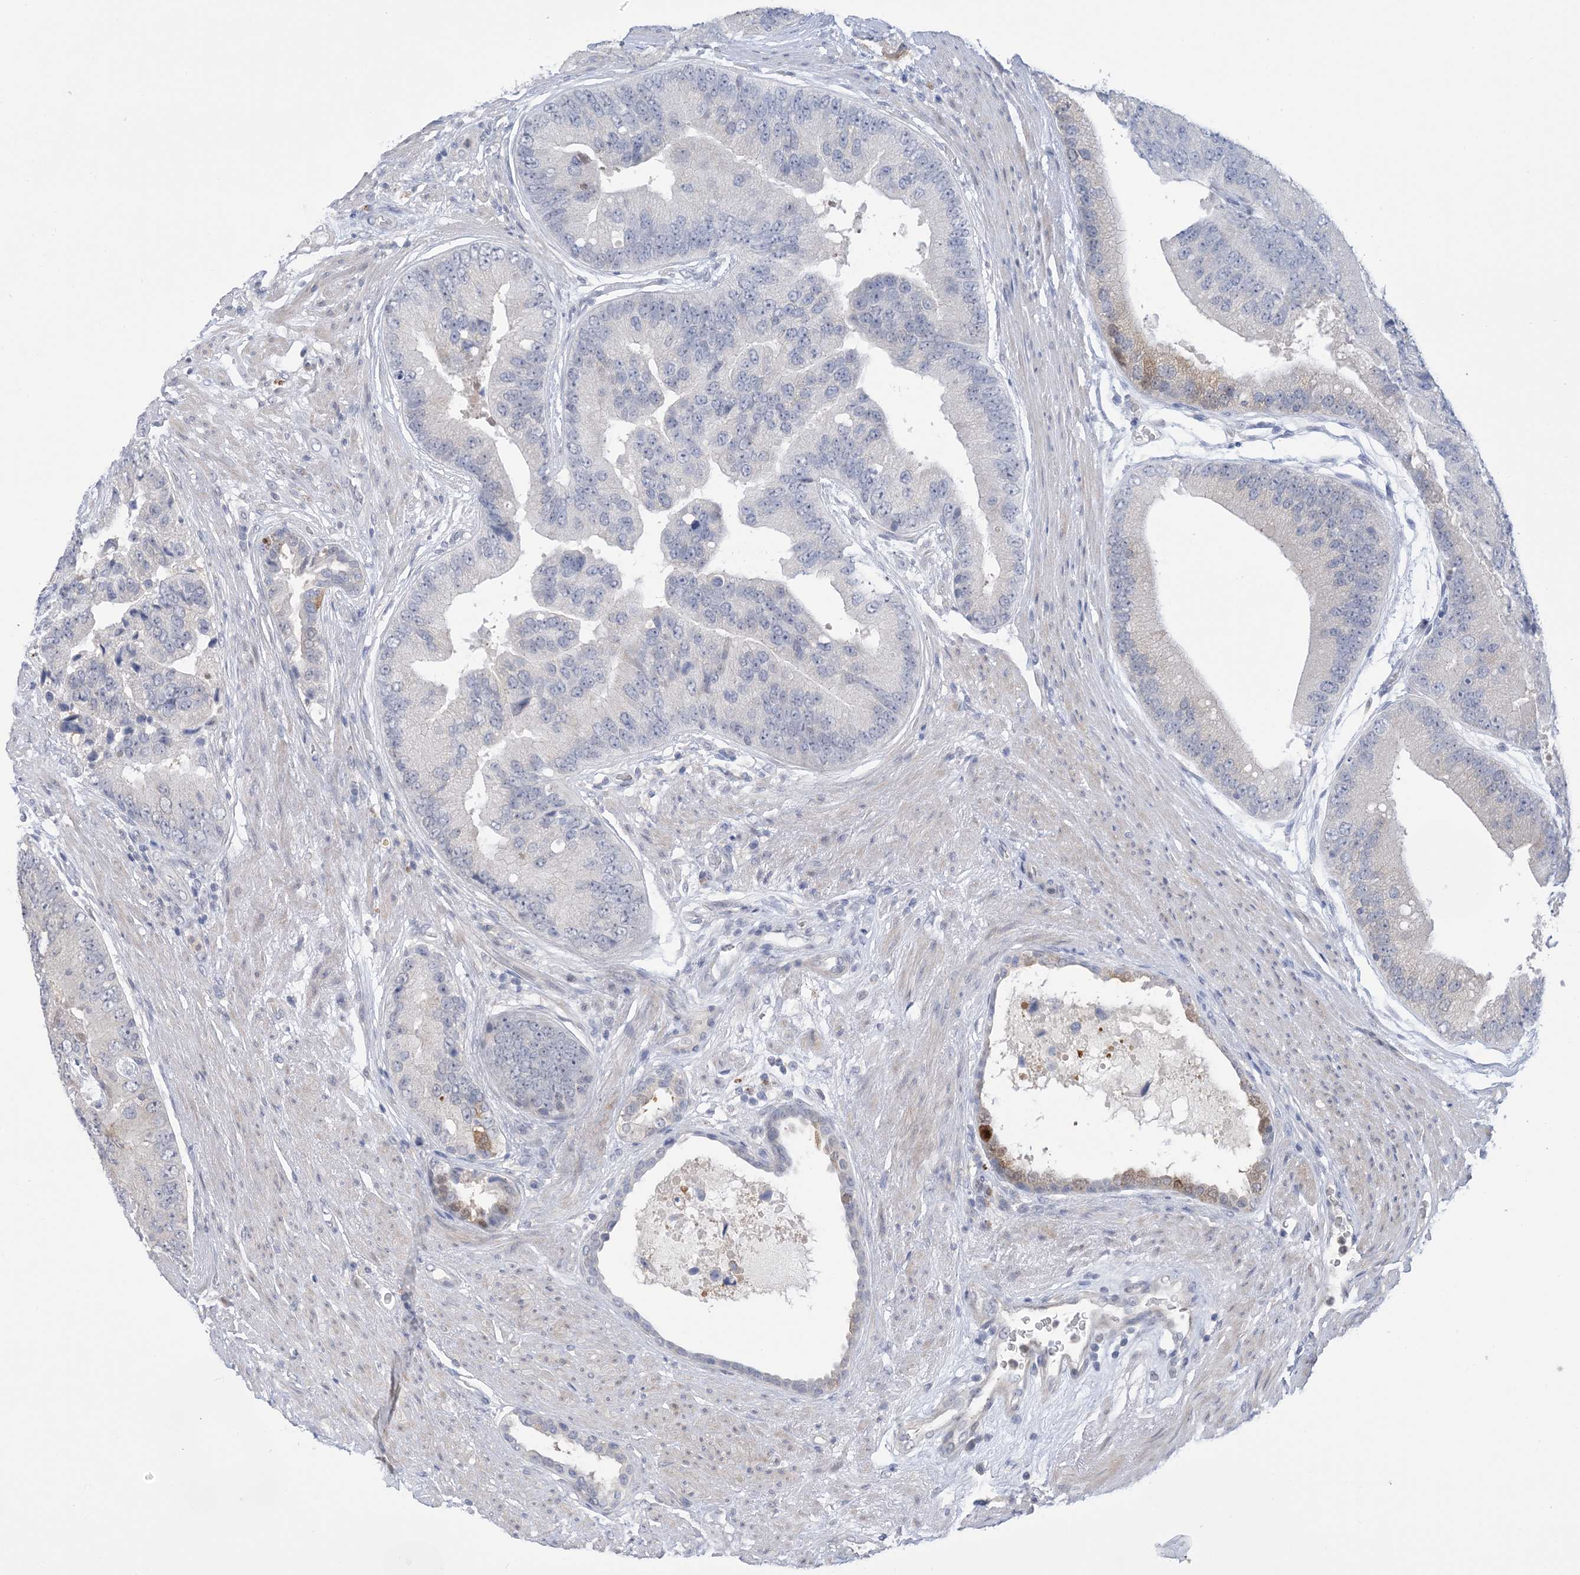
{"staining": {"intensity": "negative", "quantity": "none", "location": "none"}, "tissue": "prostate cancer", "cell_type": "Tumor cells", "image_type": "cancer", "snomed": [{"axis": "morphology", "description": "Adenocarcinoma, High grade"}, {"axis": "topography", "description": "Prostate"}], "caption": "This image is of prostate adenocarcinoma (high-grade) stained with immunohistochemistry to label a protein in brown with the nuclei are counter-stained blue. There is no positivity in tumor cells.", "gene": "TTYH1", "patient": {"sex": "male", "age": 70}}